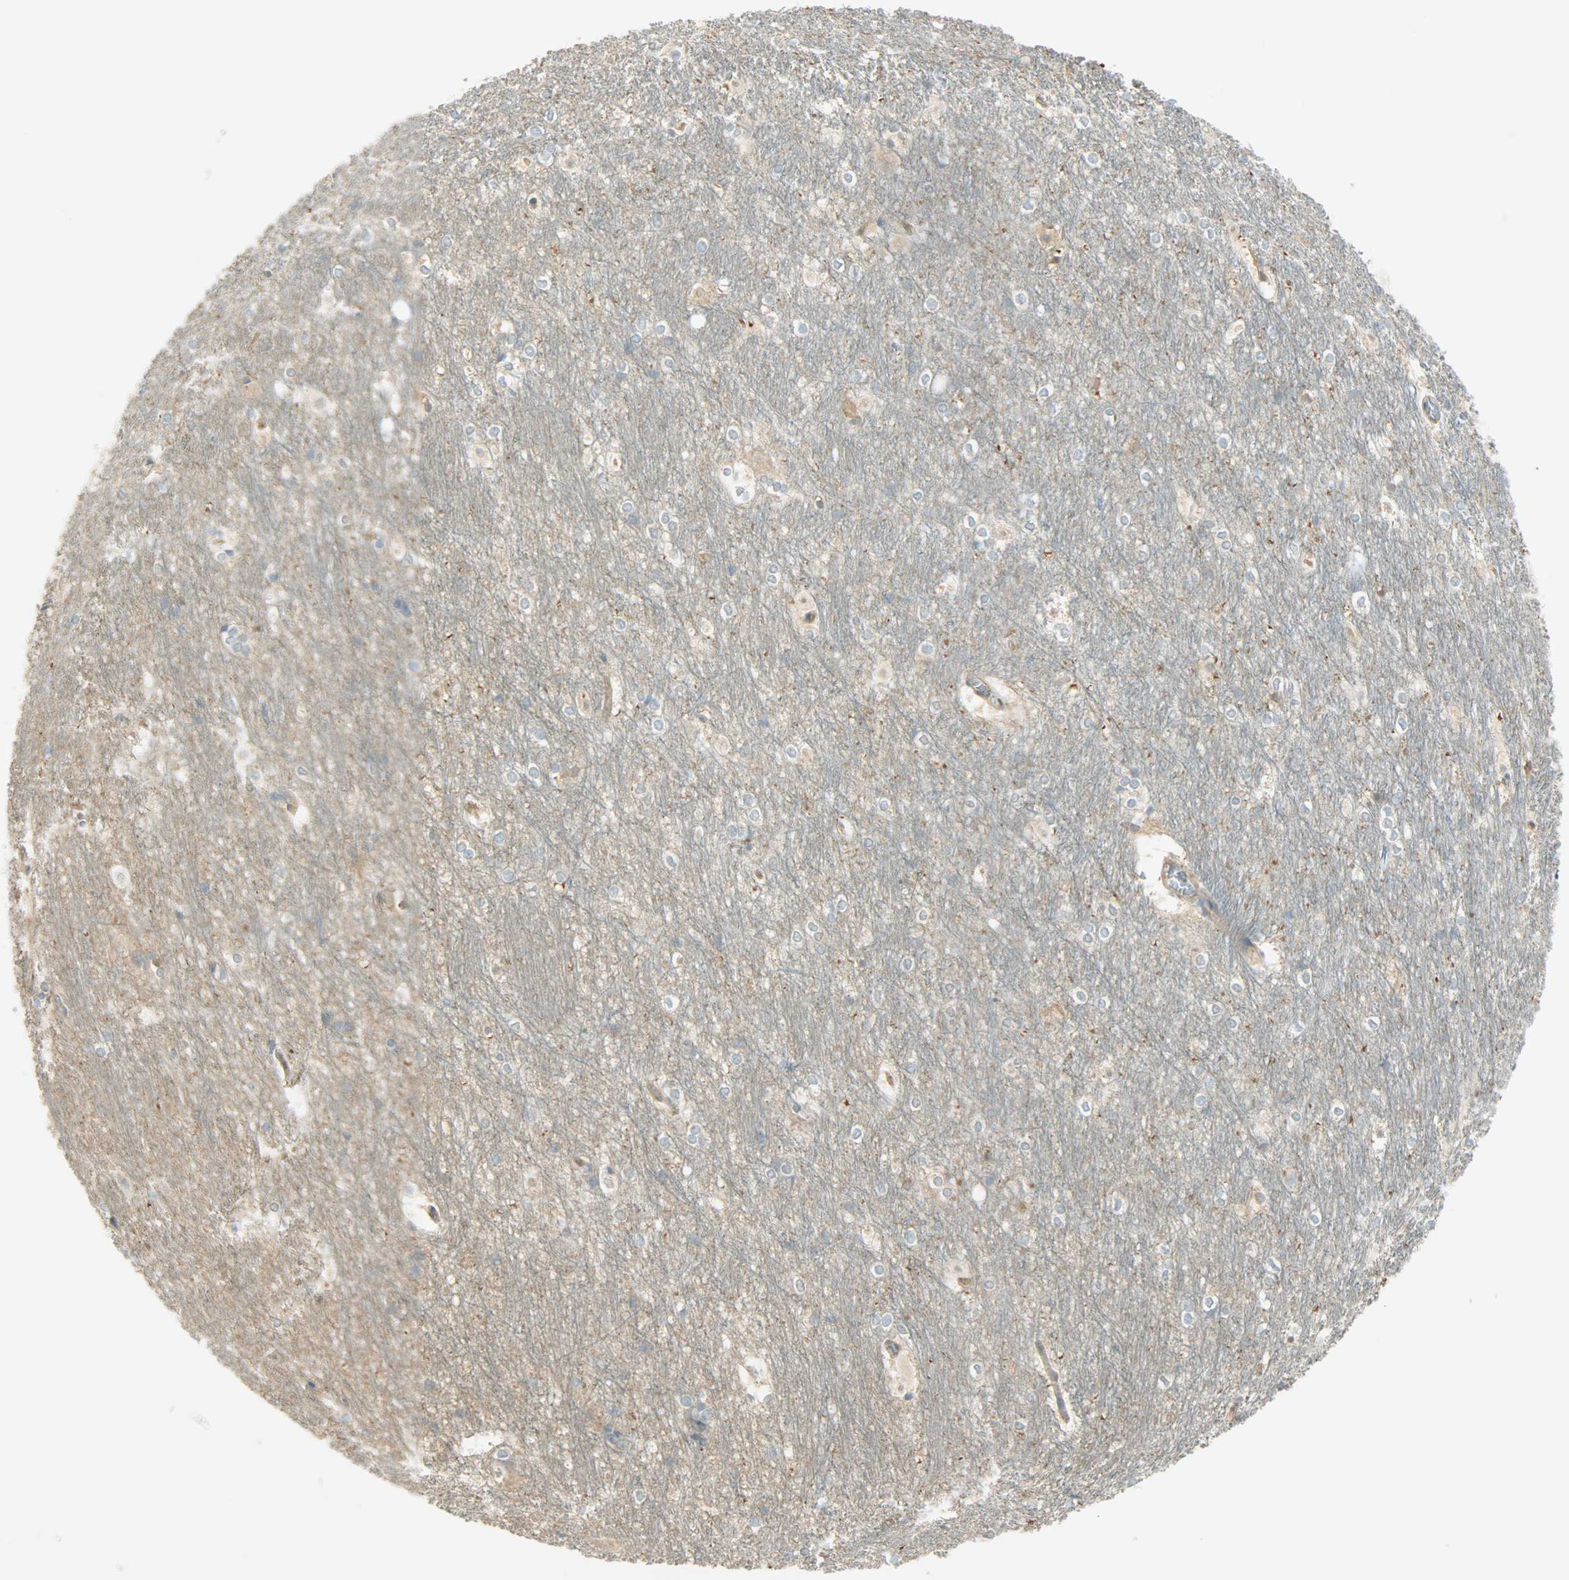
{"staining": {"intensity": "weak", "quantity": ">75%", "location": "cytoplasmic/membranous"}, "tissue": "hippocampus", "cell_type": "Glial cells", "image_type": "normal", "snomed": [{"axis": "morphology", "description": "Normal tissue, NOS"}, {"axis": "topography", "description": "Hippocampus"}], "caption": "A brown stain shows weak cytoplasmic/membranous staining of a protein in glial cells of benign human hippocampus. Using DAB (brown) and hematoxylin (blue) stains, captured at high magnification using brightfield microscopy.", "gene": "TSC22D2", "patient": {"sex": "female", "age": 19}}